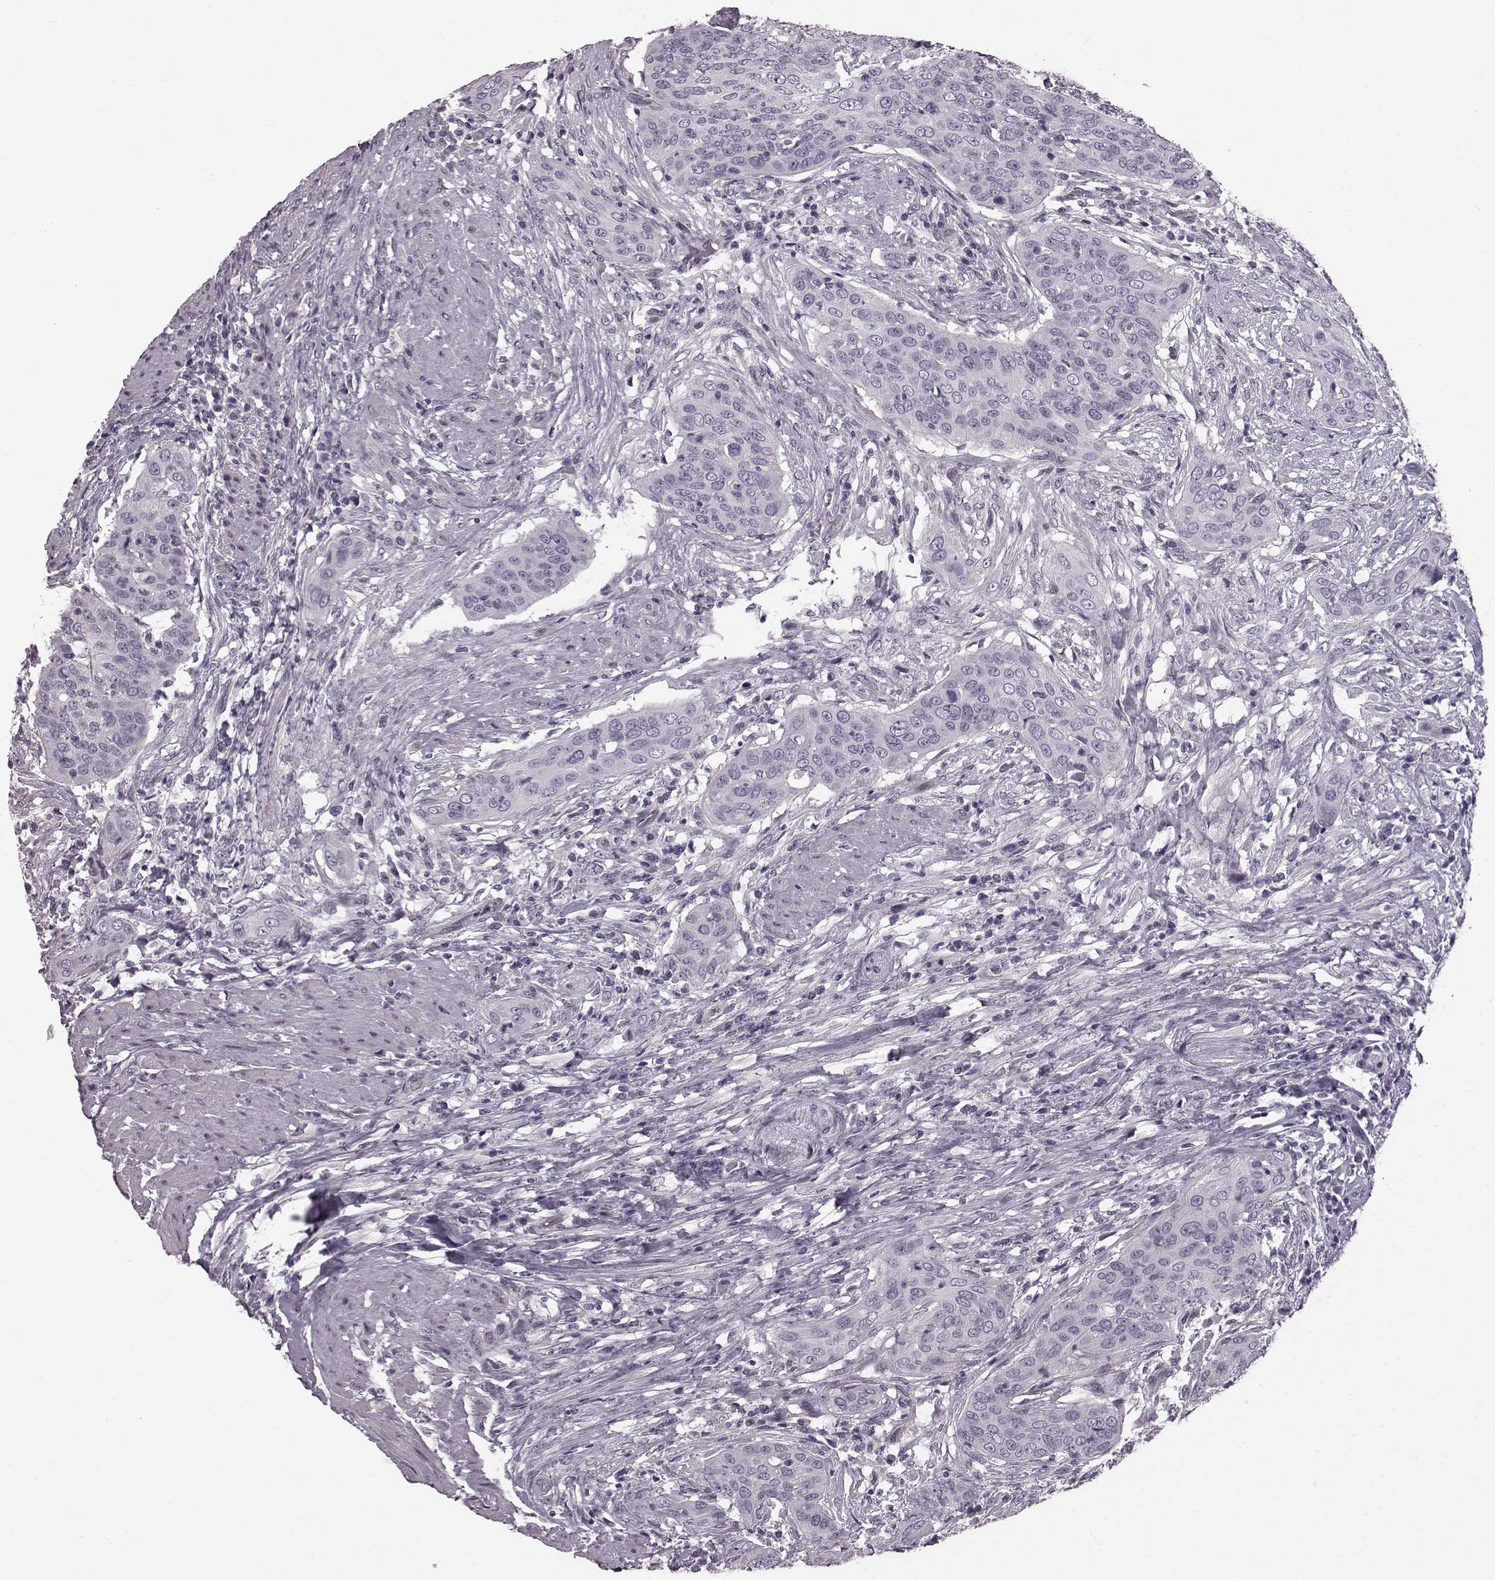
{"staining": {"intensity": "negative", "quantity": "none", "location": "none"}, "tissue": "urothelial cancer", "cell_type": "Tumor cells", "image_type": "cancer", "snomed": [{"axis": "morphology", "description": "Urothelial carcinoma, High grade"}, {"axis": "topography", "description": "Urinary bladder"}], "caption": "Immunohistochemistry (IHC) of urothelial carcinoma (high-grade) shows no staining in tumor cells.", "gene": "TCHHL1", "patient": {"sex": "male", "age": 82}}